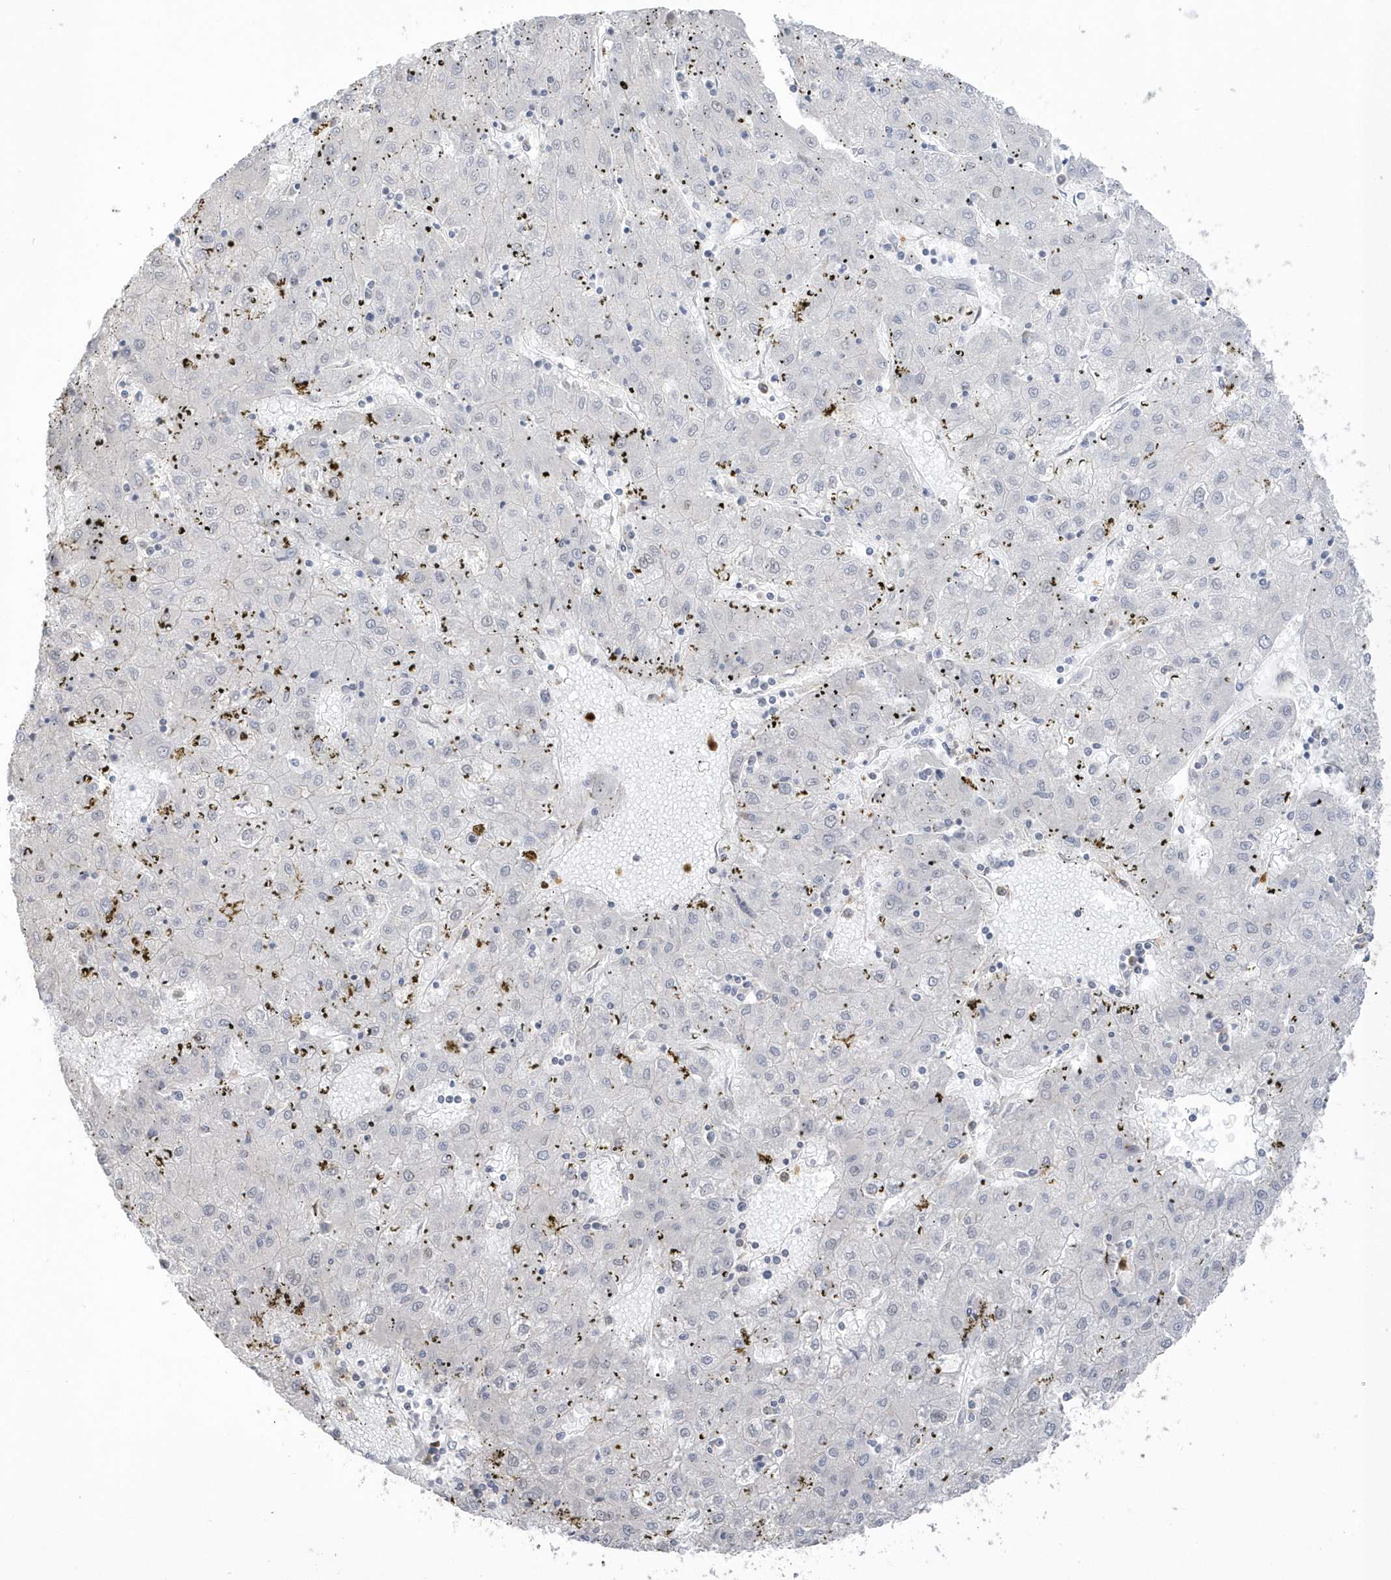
{"staining": {"intensity": "negative", "quantity": "none", "location": "none"}, "tissue": "liver cancer", "cell_type": "Tumor cells", "image_type": "cancer", "snomed": [{"axis": "morphology", "description": "Carcinoma, Hepatocellular, NOS"}, {"axis": "topography", "description": "Liver"}], "caption": "Immunohistochemical staining of liver hepatocellular carcinoma shows no significant staining in tumor cells.", "gene": "NAF1", "patient": {"sex": "male", "age": 72}}